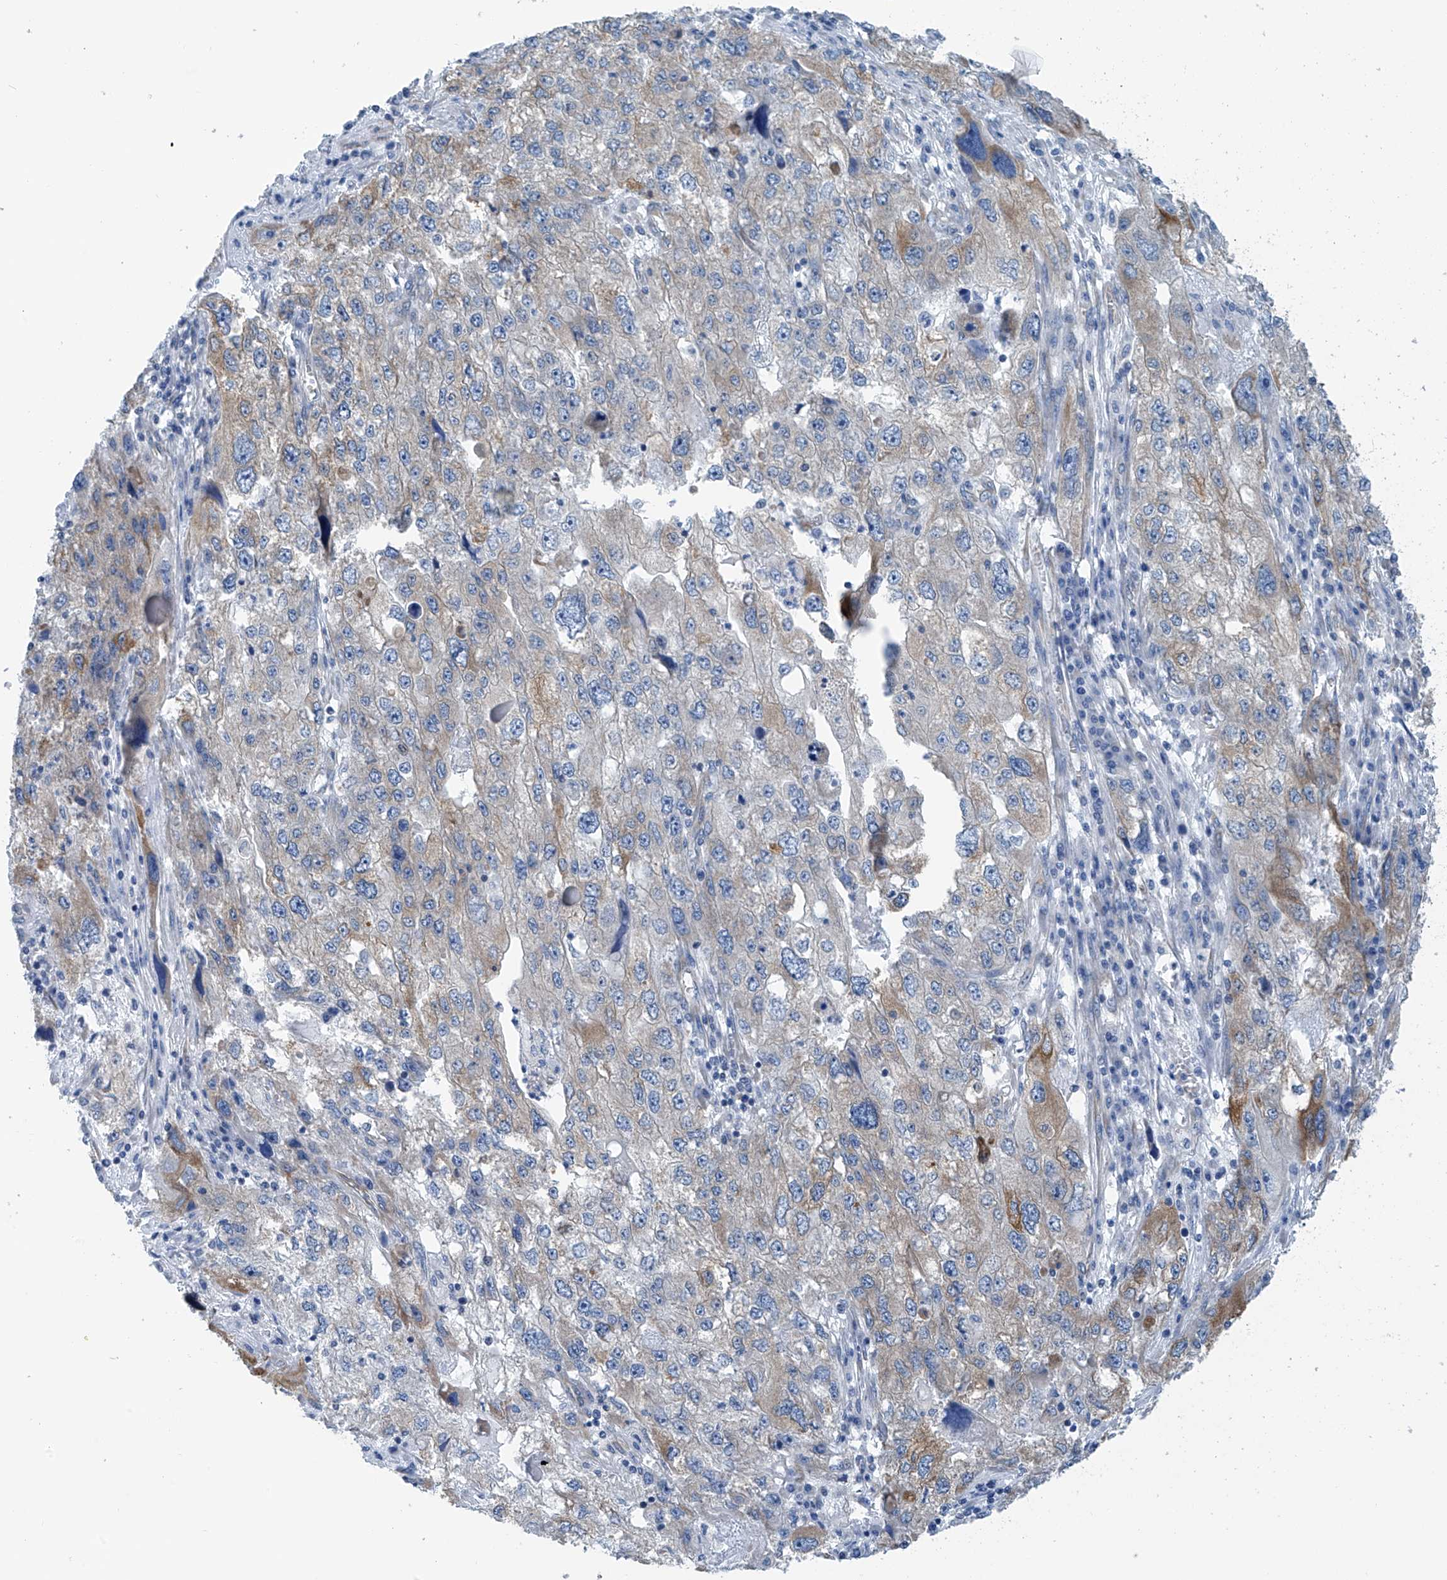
{"staining": {"intensity": "moderate", "quantity": "<25%", "location": "cytoplasmic/membranous"}, "tissue": "endometrial cancer", "cell_type": "Tumor cells", "image_type": "cancer", "snomed": [{"axis": "morphology", "description": "Adenocarcinoma, NOS"}, {"axis": "topography", "description": "Endometrium"}], "caption": "Moderate cytoplasmic/membranous protein expression is seen in approximately <25% of tumor cells in endometrial cancer.", "gene": "RCN2", "patient": {"sex": "female", "age": 49}}